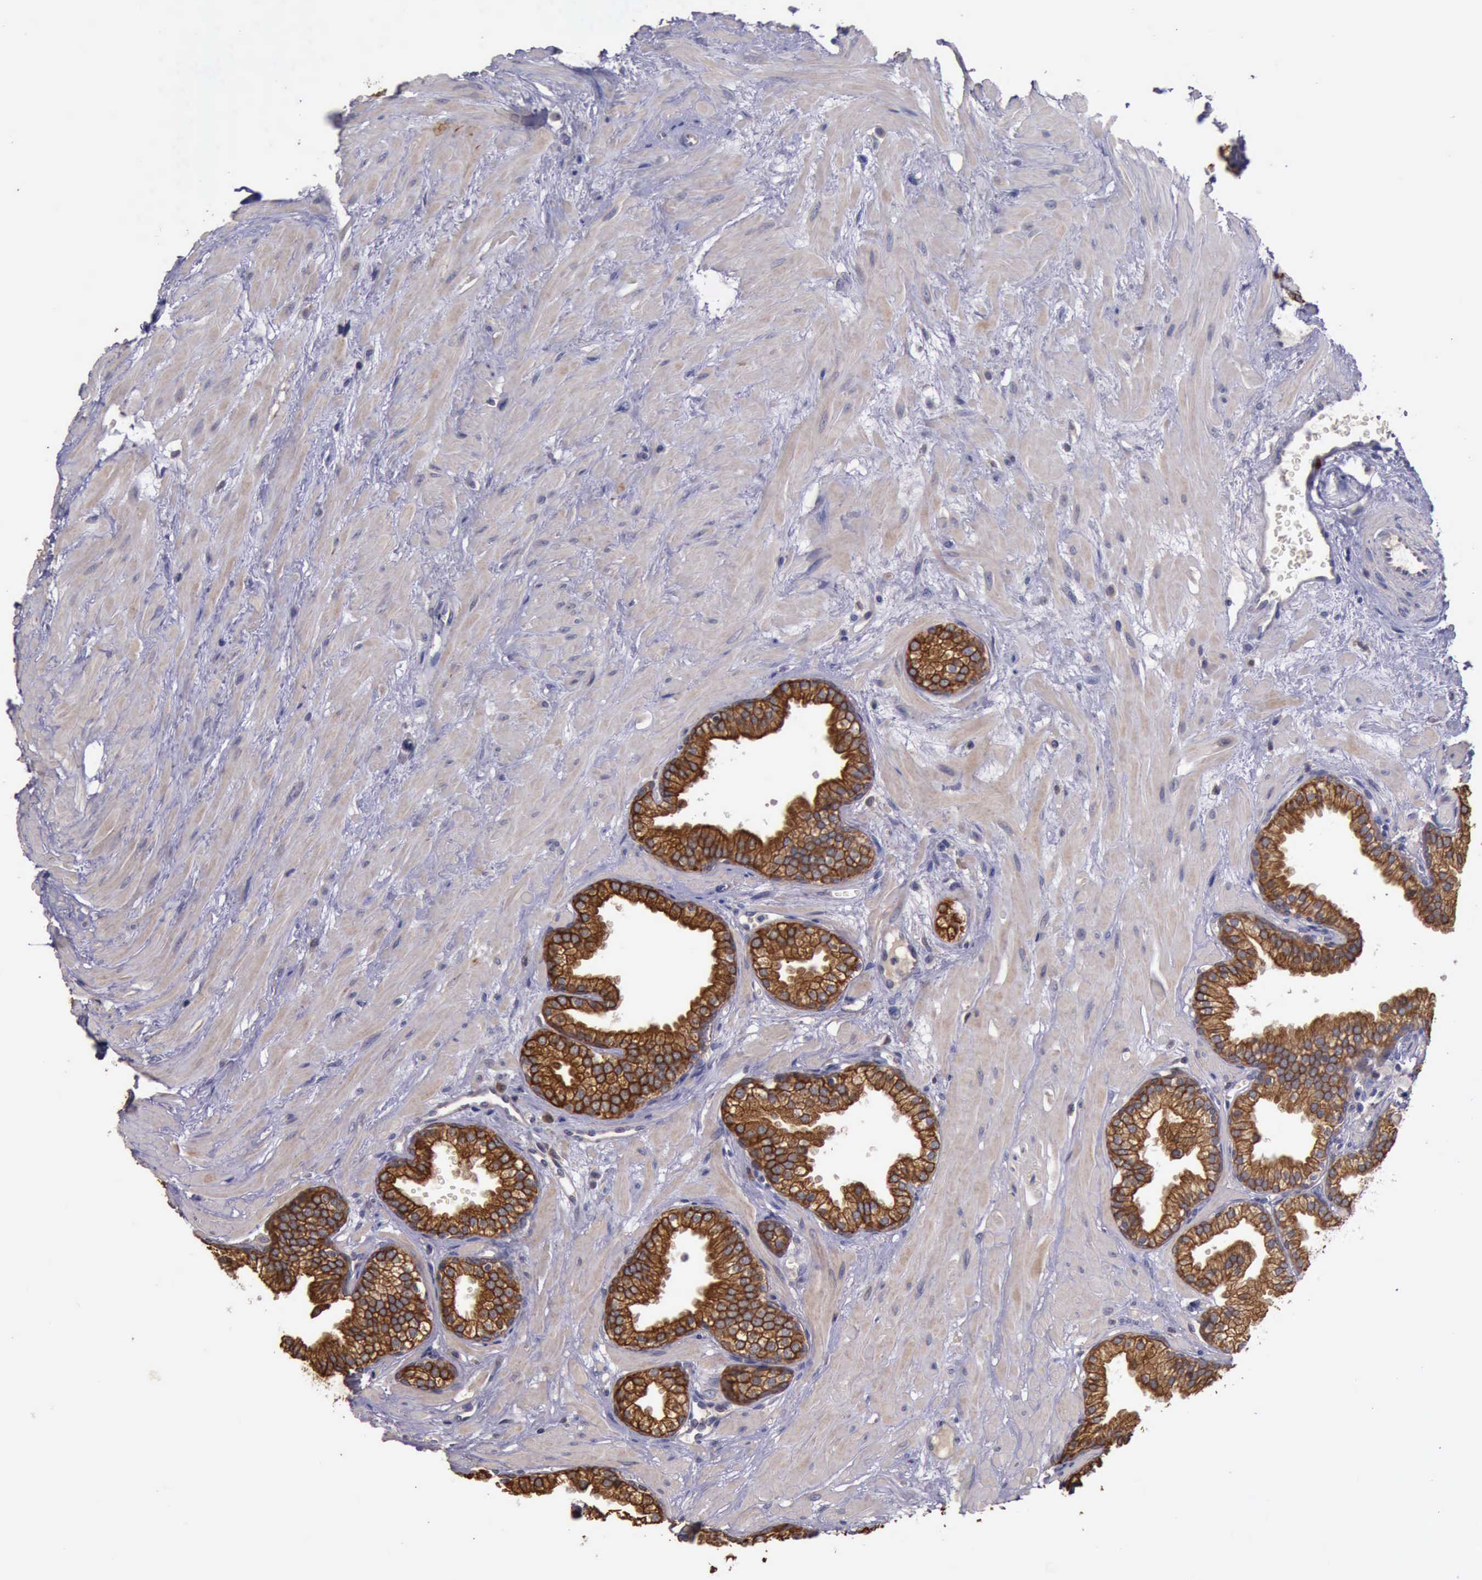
{"staining": {"intensity": "moderate", "quantity": ">75%", "location": "cytoplasmic/membranous"}, "tissue": "prostate", "cell_type": "Glandular cells", "image_type": "normal", "snomed": [{"axis": "morphology", "description": "Normal tissue, NOS"}, {"axis": "topography", "description": "Prostate"}], "caption": "Protein analysis of normal prostate exhibits moderate cytoplasmic/membranous staining in about >75% of glandular cells. The staining was performed using DAB to visualize the protein expression in brown, while the nuclei were stained in blue with hematoxylin (Magnification: 20x).", "gene": "RAB39B", "patient": {"sex": "male", "age": 64}}